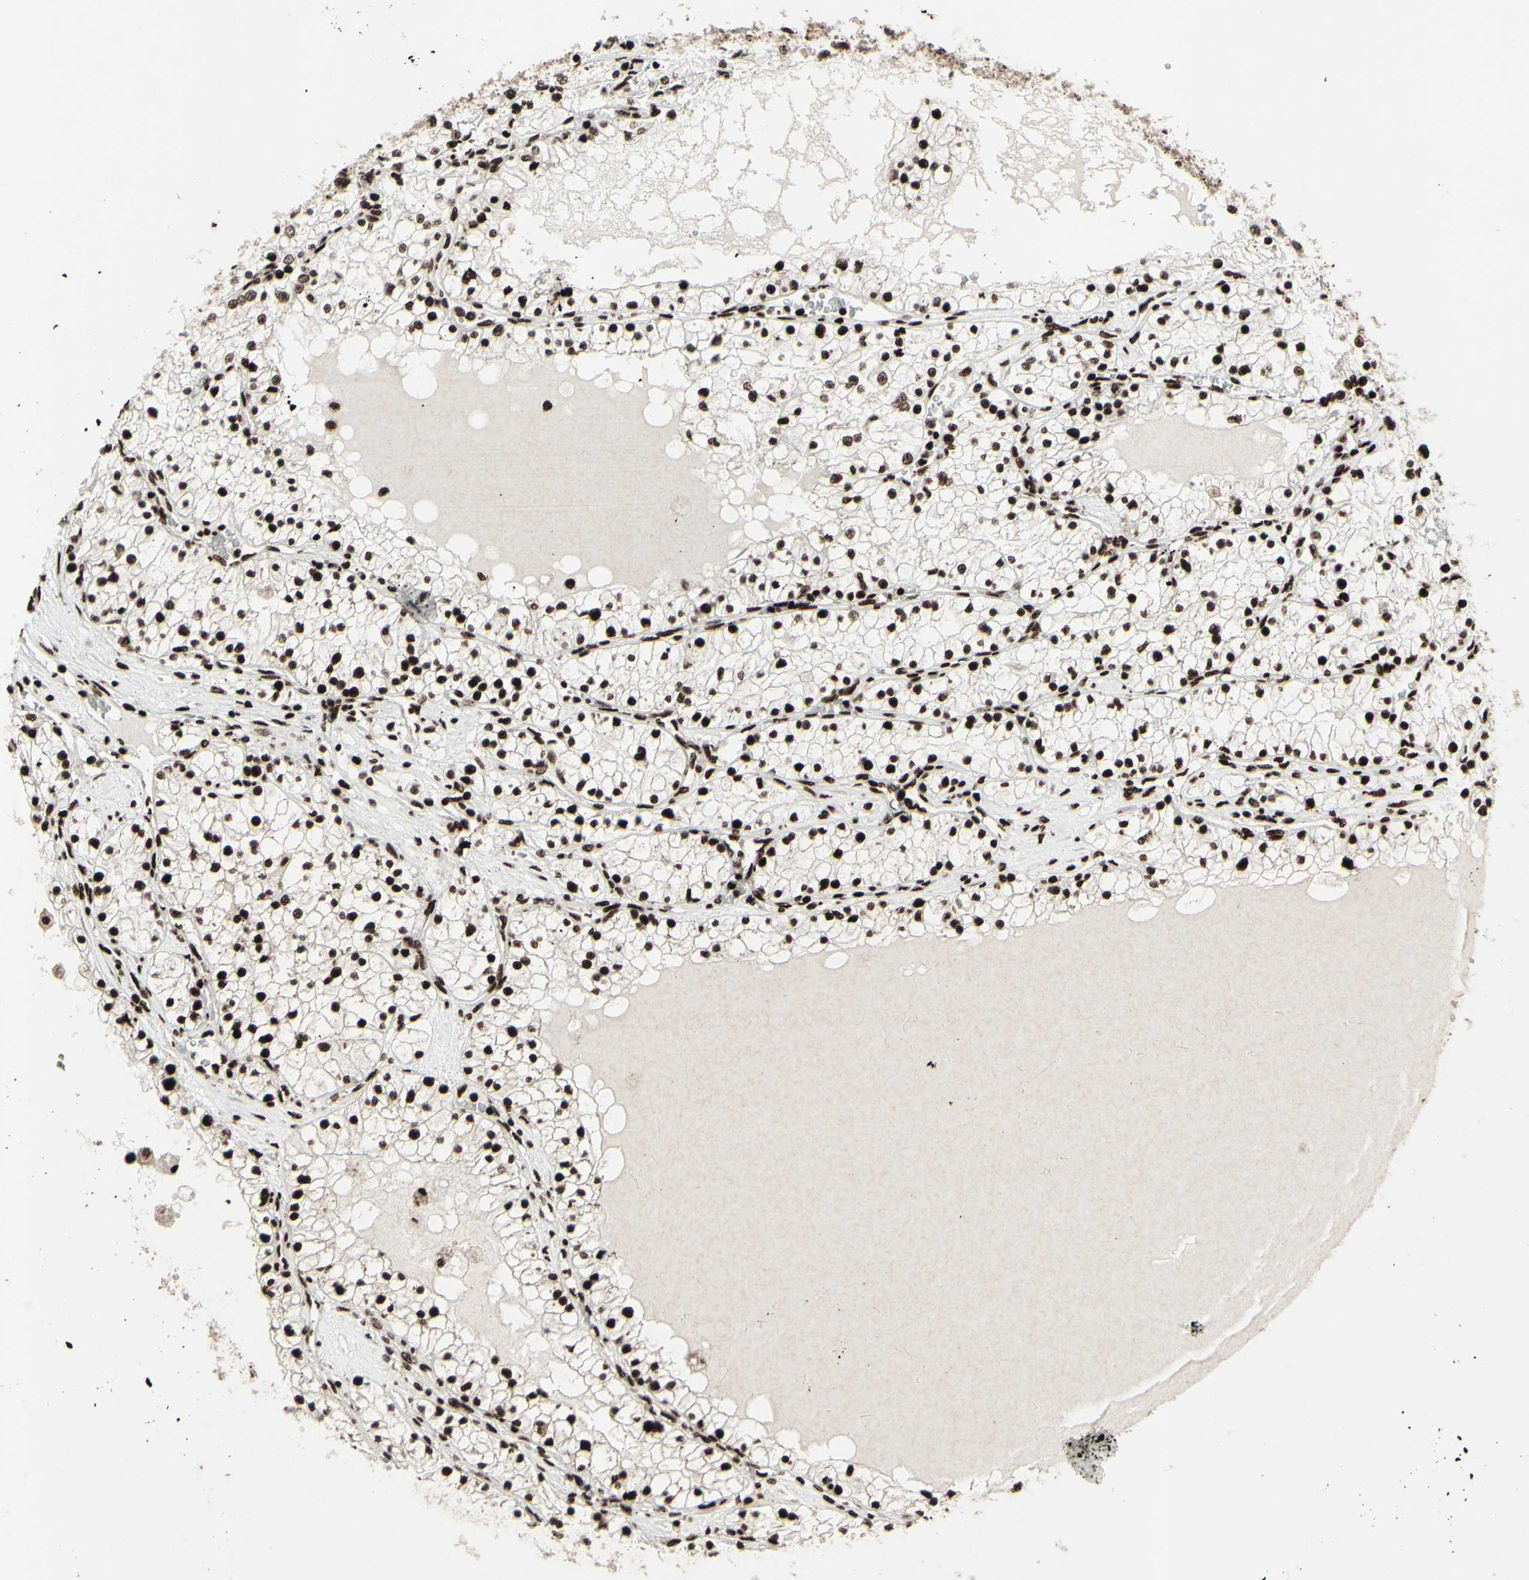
{"staining": {"intensity": "strong", "quantity": ">75%", "location": "nuclear"}, "tissue": "renal cancer", "cell_type": "Tumor cells", "image_type": "cancer", "snomed": [{"axis": "morphology", "description": "Adenocarcinoma, NOS"}, {"axis": "topography", "description": "Kidney"}], "caption": "This photomicrograph displays immunohistochemistry (IHC) staining of renal cancer, with high strong nuclear expression in about >75% of tumor cells.", "gene": "U2AF2", "patient": {"sex": "male", "age": 68}}